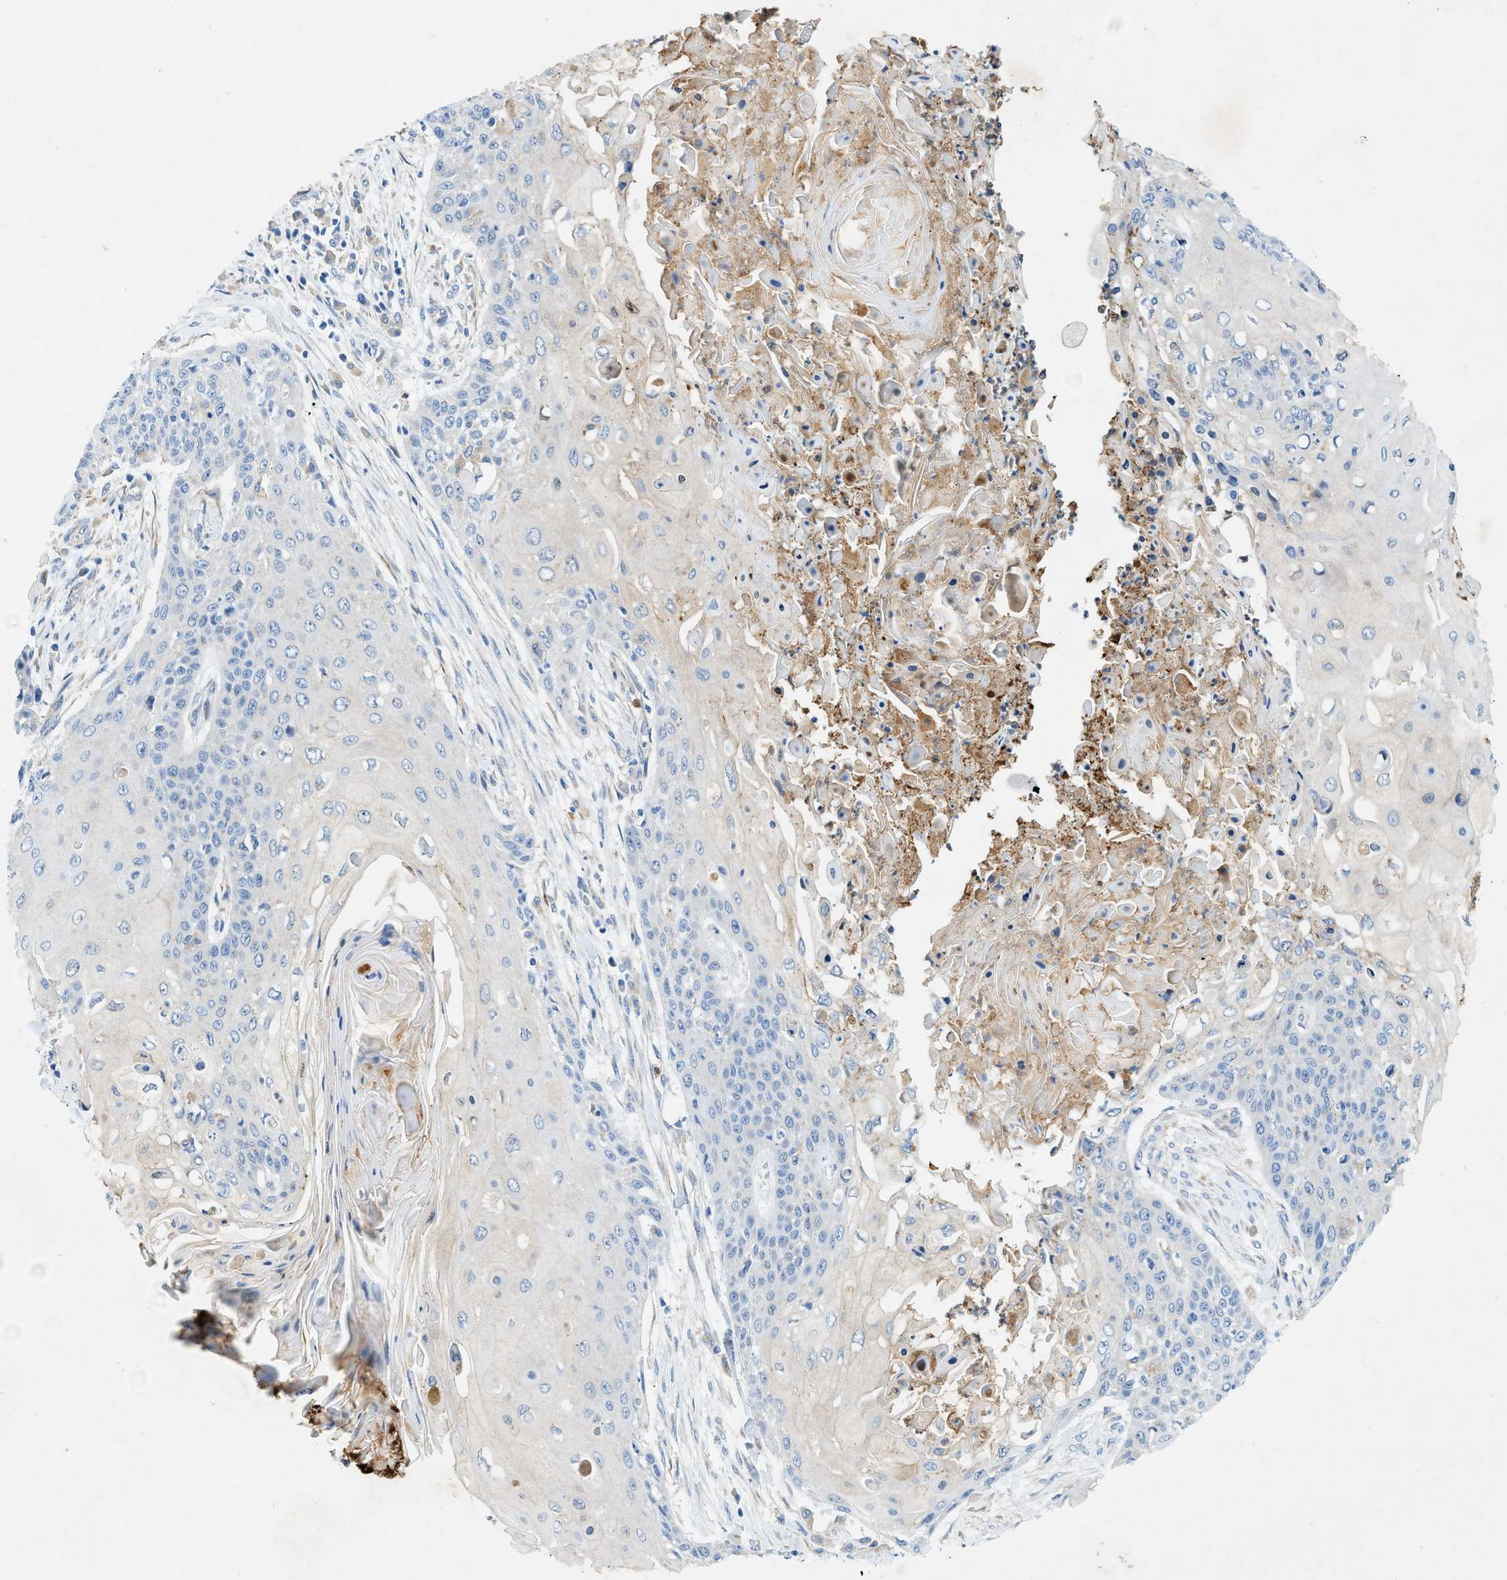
{"staining": {"intensity": "negative", "quantity": "none", "location": "none"}, "tissue": "cervical cancer", "cell_type": "Tumor cells", "image_type": "cancer", "snomed": [{"axis": "morphology", "description": "Squamous cell carcinoma, NOS"}, {"axis": "topography", "description": "Cervix"}], "caption": "Histopathology image shows no protein staining in tumor cells of cervical cancer (squamous cell carcinoma) tissue. (DAB (3,3'-diaminobenzidine) immunohistochemistry (IHC) with hematoxylin counter stain).", "gene": "ZDHHC13", "patient": {"sex": "female", "age": 39}}